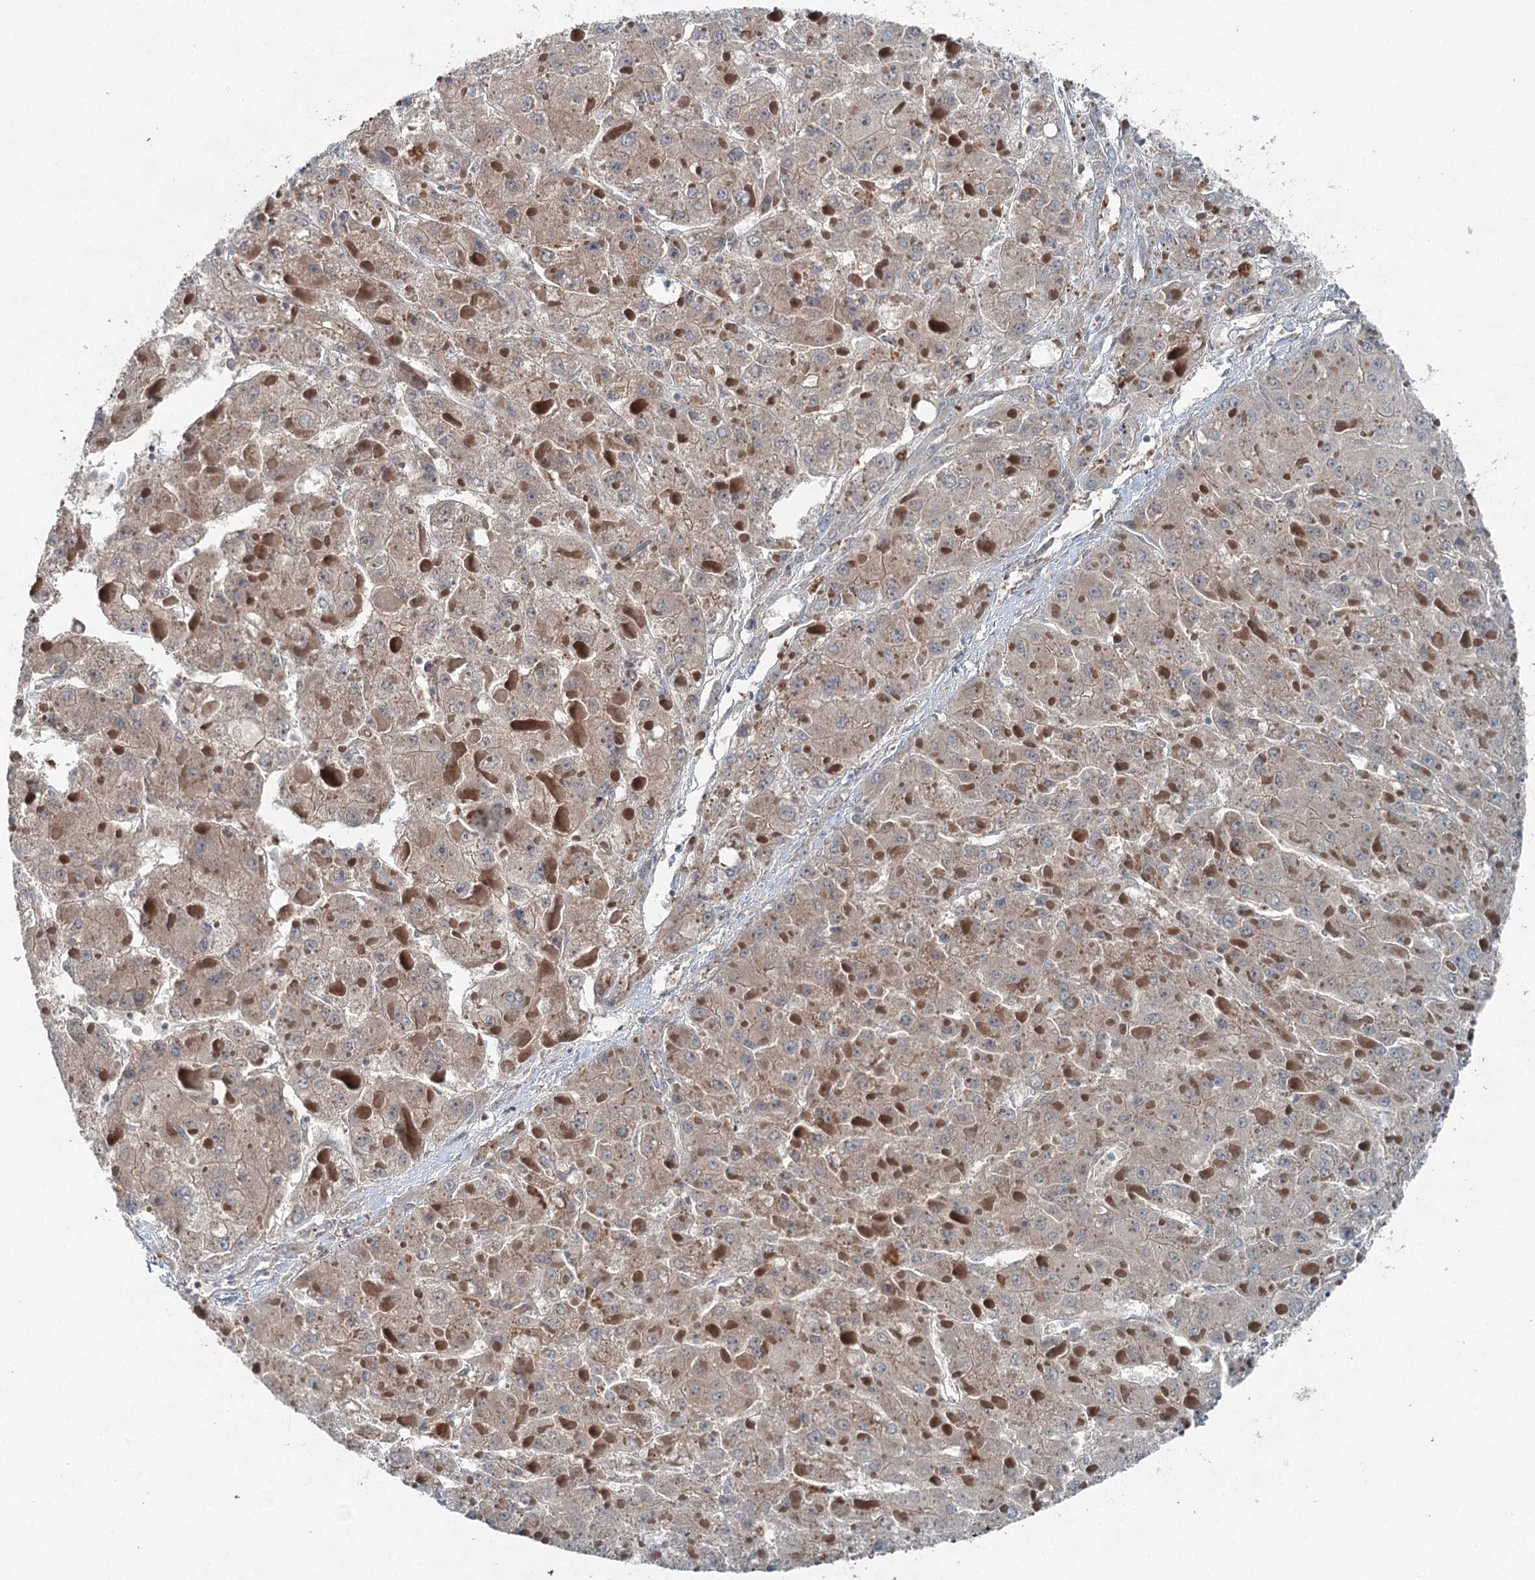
{"staining": {"intensity": "moderate", "quantity": "25%-75%", "location": "cytoplasmic/membranous"}, "tissue": "liver cancer", "cell_type": "Tumor cells", "image_type": "cancer", "snomed": [{"axis": "morphology", "description": "Carcinoma, Hepatocellular, NOS"}, {"axis": "topography", "description": "Liver"}], "caption": "Immunohistochemistry (DAB (3,3'-diaminobenzidine)) staining of human liver cancer displays moderate cytoplasmic/membranous protein positivity in about 25%-75% of tumor cells.", "gene": "SKIC3", "patient": {"sex": "female", "age": 73}}